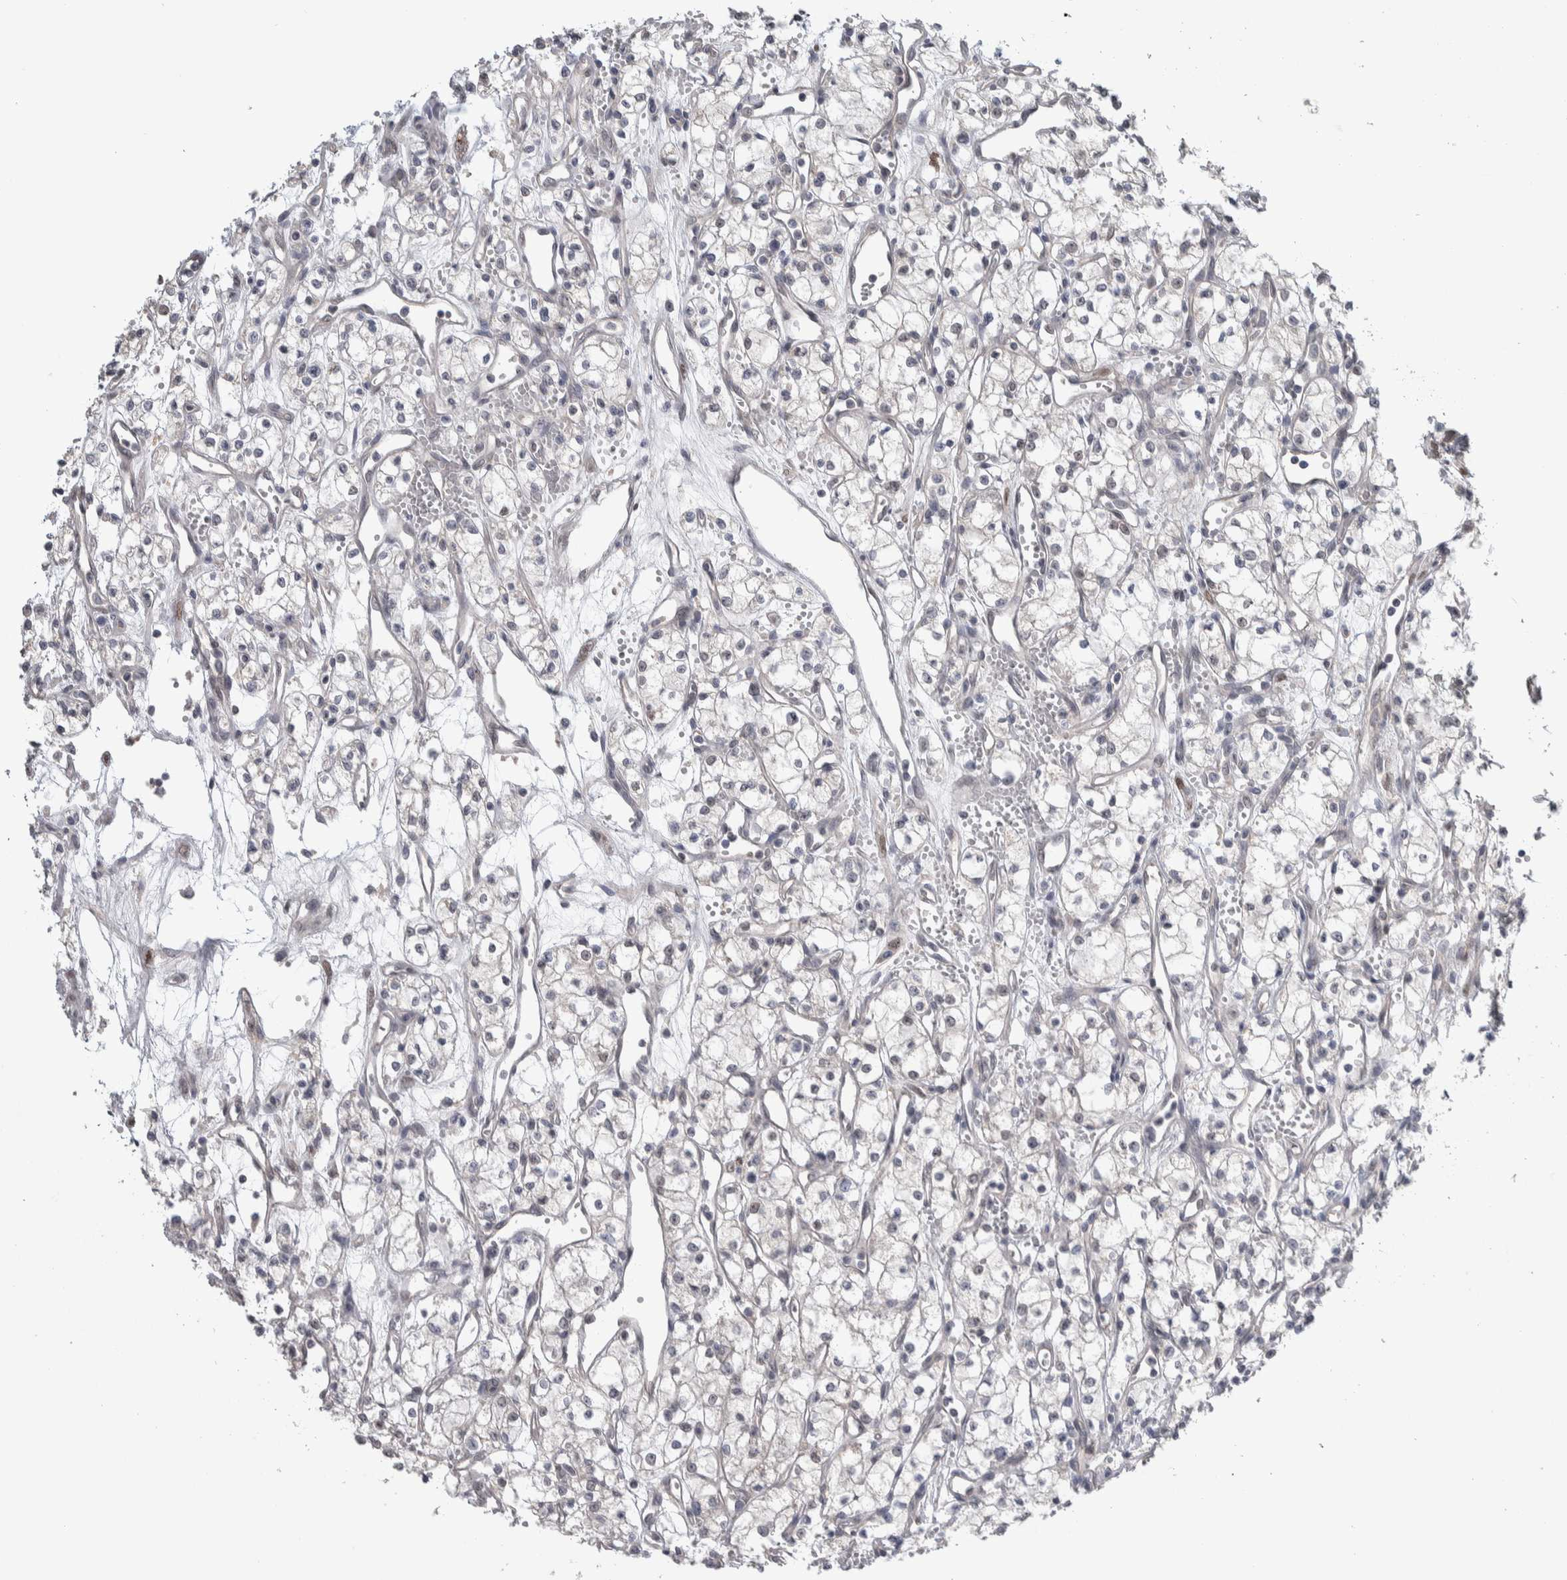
{"staining": {"intensity": "negative", "quantity": "none", "location": "none"}, "tissue": "renal cancer", "cell_type": "Tumor cells", "image_type": "cancer", "snomed": [{"axis": "morphology", "description": "Adenocarcinoma, NOS"}, {"axis": "topography", "description": "Kidney"}], "caption": "Immunohistochemistry (IHC) of renal cancer shows no staining in tumor cells. Nuclei are stained in blue.", "gene": "TAX1BP1", "patient": {"sex": "male", "age": 59}}